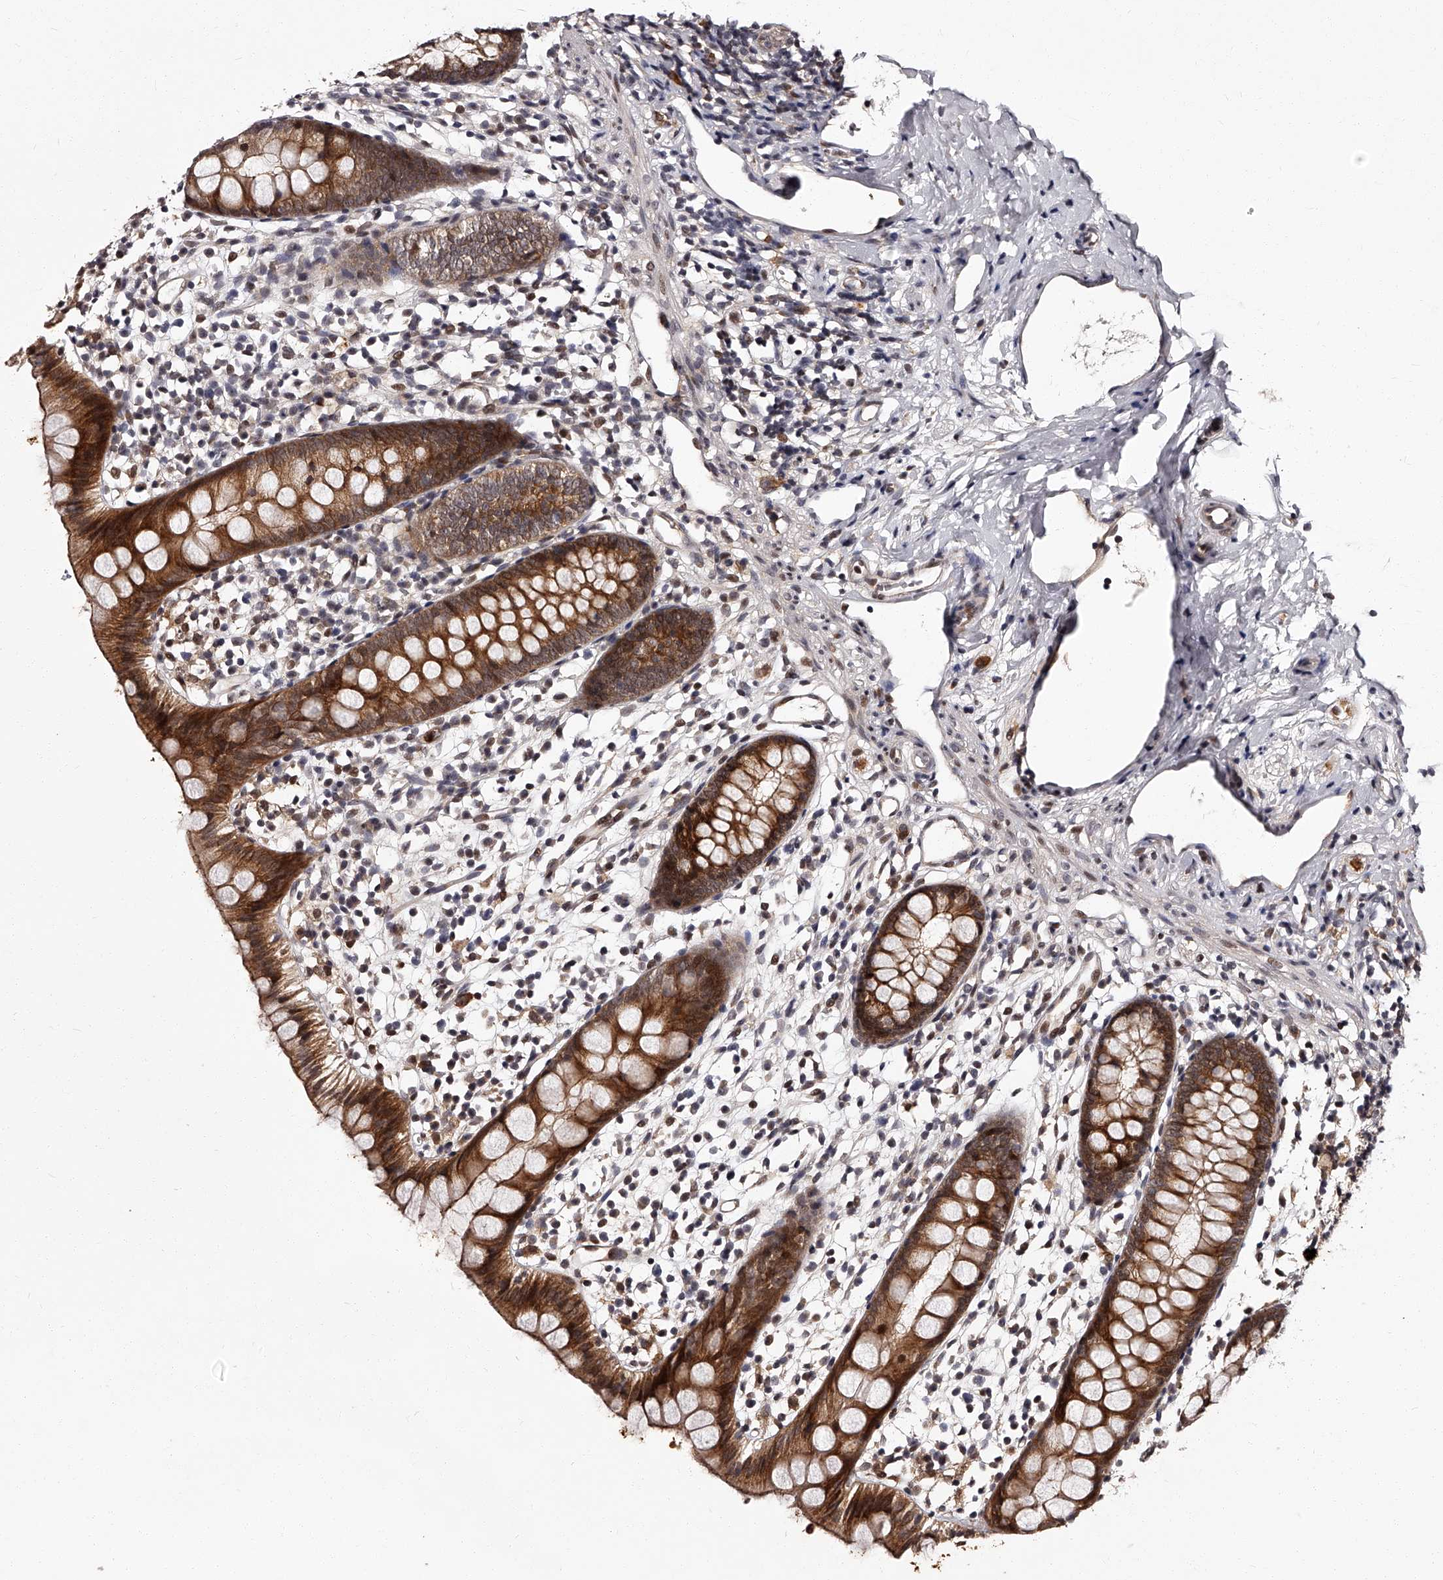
{"staining": {"intensity": "strong", "quantity": ">75%", "location": "cytoplasmic/membranous"}, "tissue": "appendix", "cell_type": "Glandular cells", "image_type": "normal", "snomed": [{"axis": "morphology", "description": "Normal tissue, NOS"}, {"axis": "topography", "description": "Appendix"}], "caption": "Immunohistochemical staining of benign appendix shows strong cytoplasmic/membranous protein staining in approximately >75% of glandular cells. Using DAB (brown) and hematoxylin (blue) stains, captured at high magnification using brightfield microscopy.", "gene": "RSC1A1", "patient": {"sex": "female", "age": 20}}